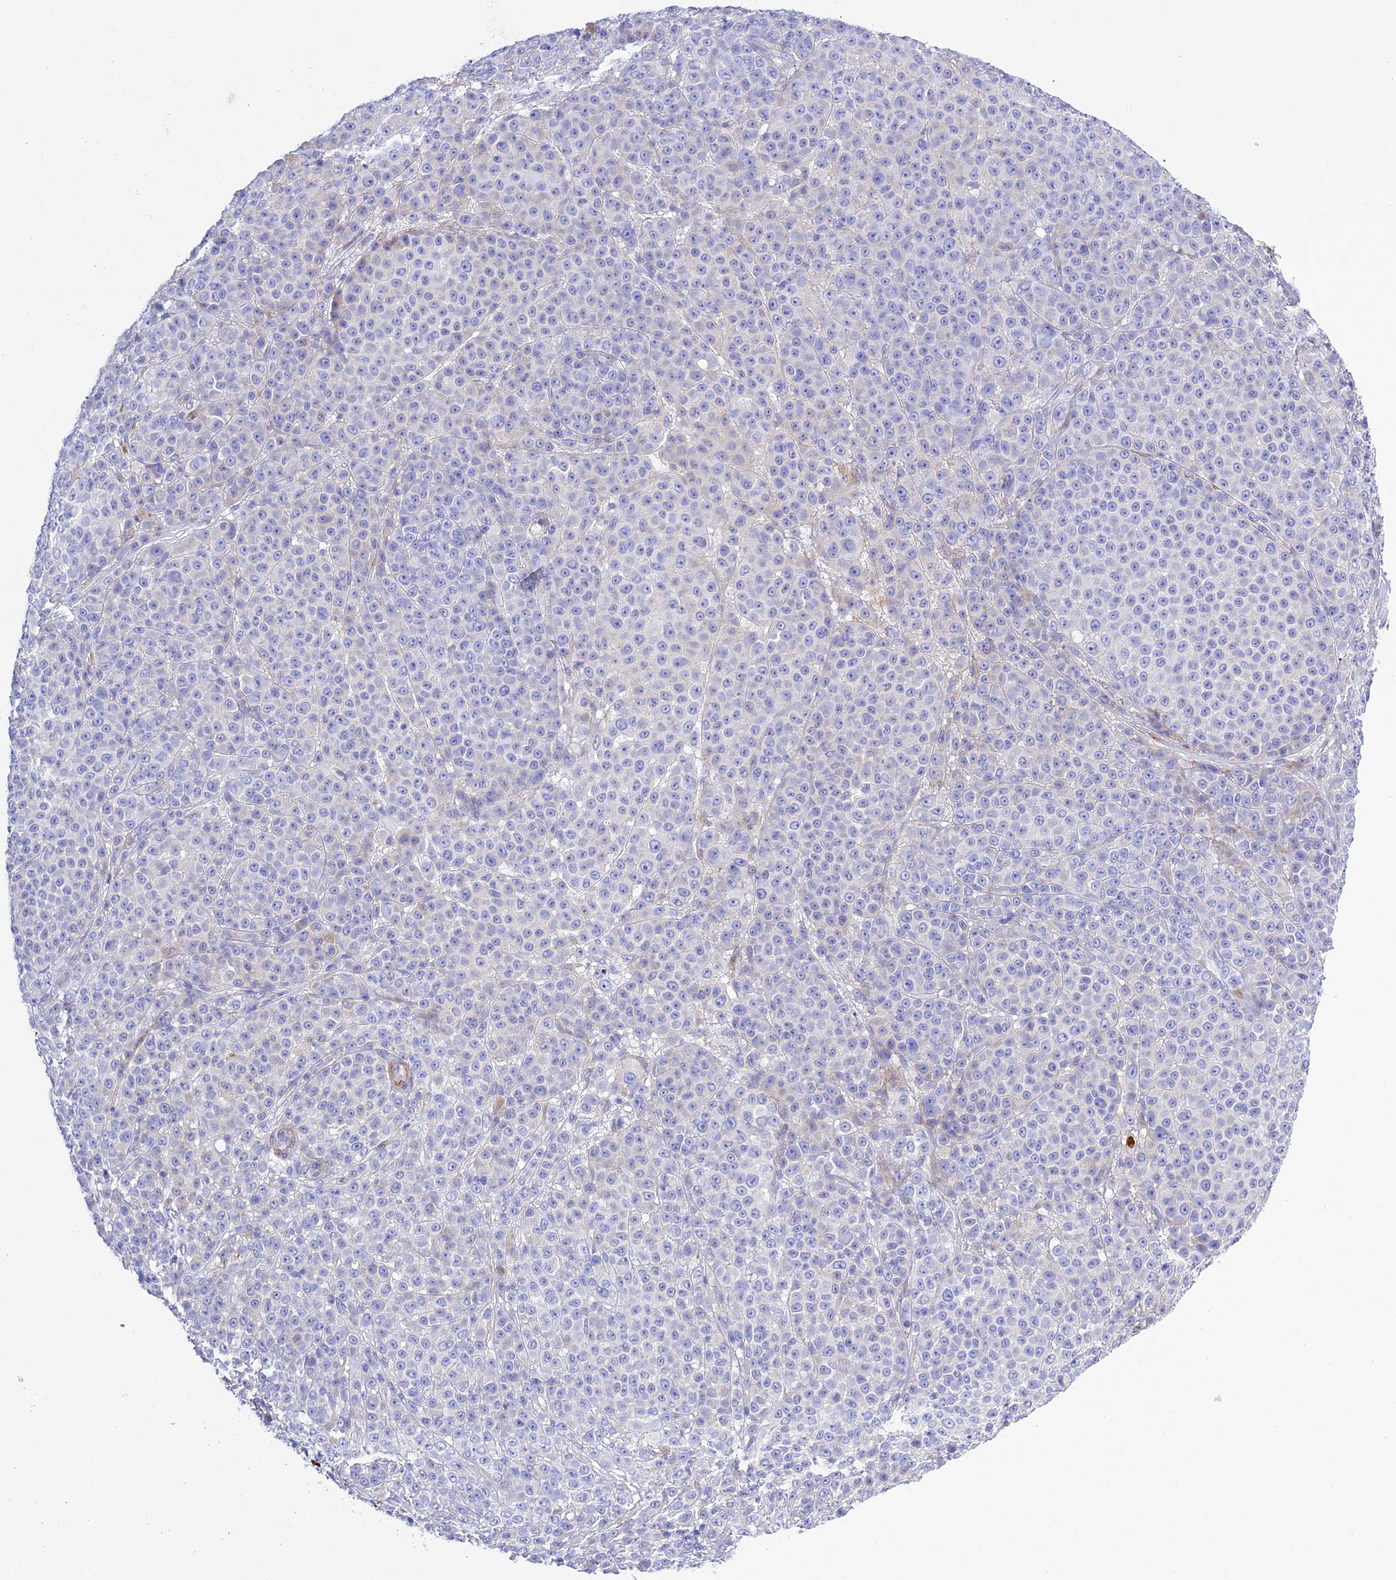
{"staining": {"intensity": "negative", "quantity": "none", "location": "none"}, "tissue": "melanoma", "cell_type": "Tumor cells", "image_type": "cancer", "snomed": [{"axis": "morphology", "description": "Malignant melanoma, NOS"}, {"axis": "topography", "description": "Skin"}], "caption": "Immunohistochemistry photomicrograph of neoplastic tissue: human melanoma stained with DAB (3,3'-diaminobenzidine) displays no significant protein expression in tumor cells. The staining is performed using DAB (3,3'-diaminobenzidine) brown chromogen with nuclei counter-stained in using hematoxylin.", "gene": "FRA10AC1", "patient": {"sex": "female", "age": 94}}